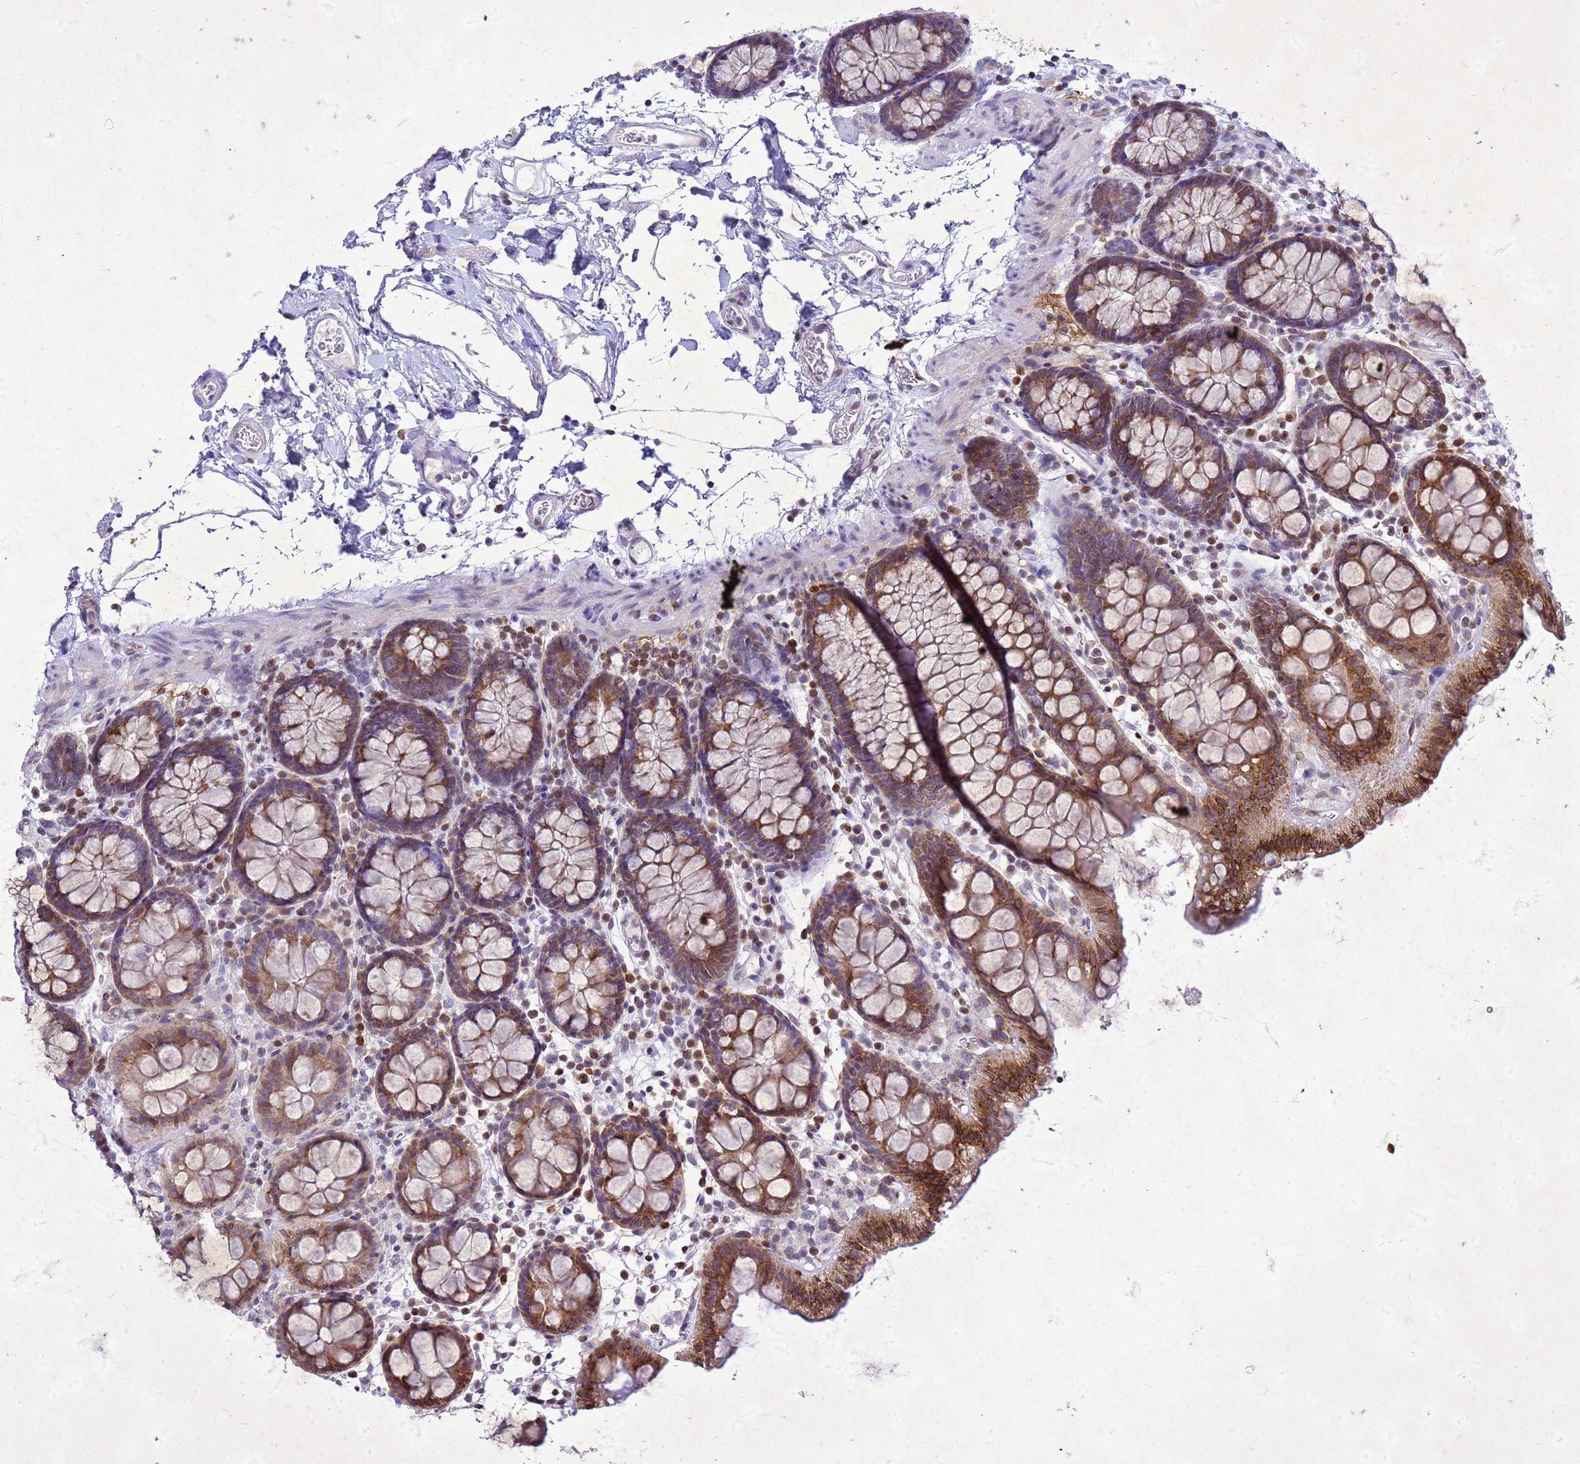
{"staining": {"intensity": "negative", "quantity": "none", "location": "none"}, "tissue": "colon", "cell_type": "Endothelial cells", "image_type": "normal", "snomed": [{"axis": "morphology", "description": "Normal tissue, NOS"}, {"axis": "topography", "description": "Colon"}], "caption": "IHC image of normal colon: colon stained with DAB displays no significant protein staining in endothelial cells.", "gene": "COPS9", "patient": {"sex": "male", "age": 75}}